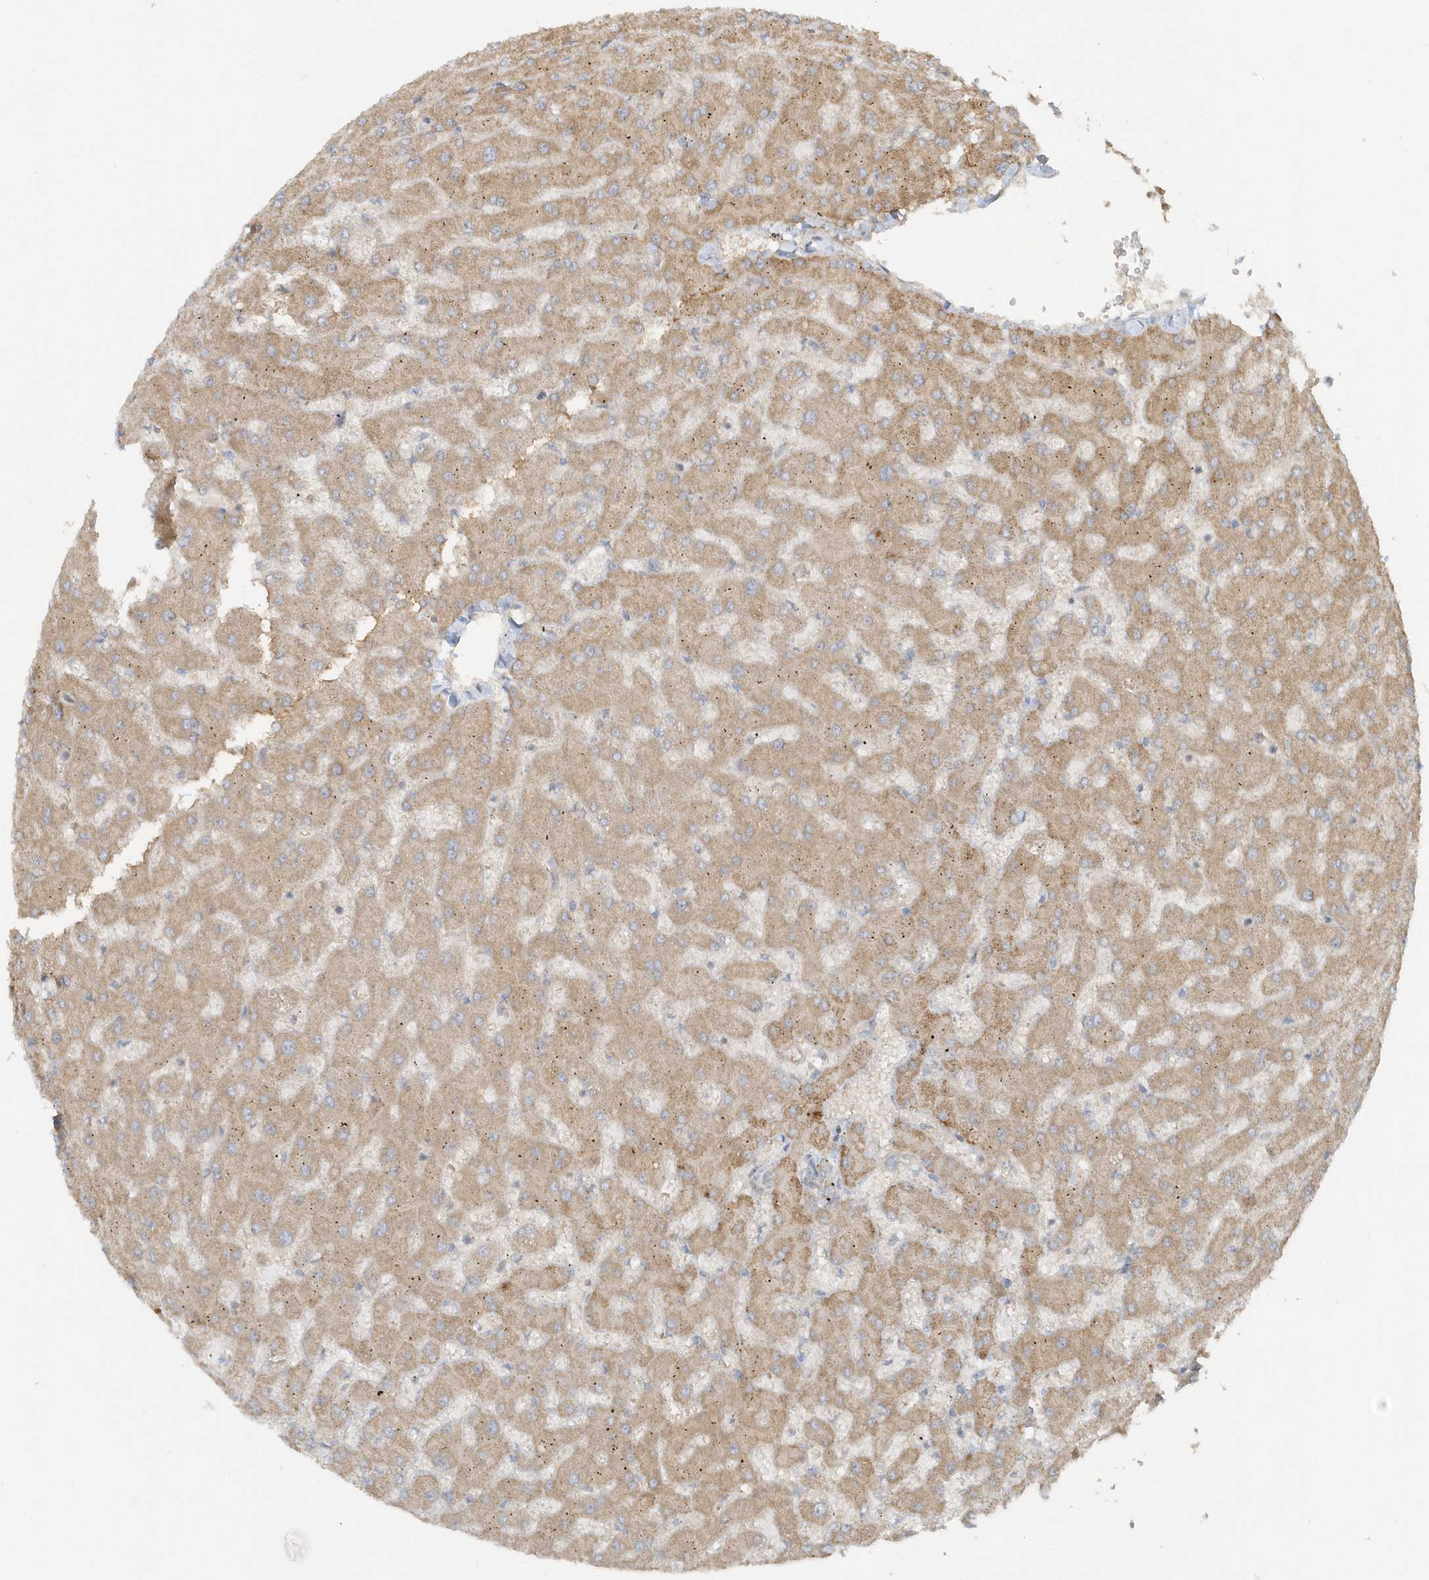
{"staining": {"intensity": "negative", "quantity": "none", "location": "none"}, "tissue": "liver", "cell_type": "Cholangiocytes", "image_type": "normal", "snomed": [{"axis": "morphology", "description": "Normal tissue, NOS"}, {"axis": "topography", "description": "Liver"}], "caption": "There is no significant staining in cholangiocytes of liver. (DAB (3,3'-diaminobenzidine) immunohistochemistry (IHC) visualized using brightfield microscopy, high magnification).", "gene": "THG1L", "patient": {"sex": "female", "age": 63}}